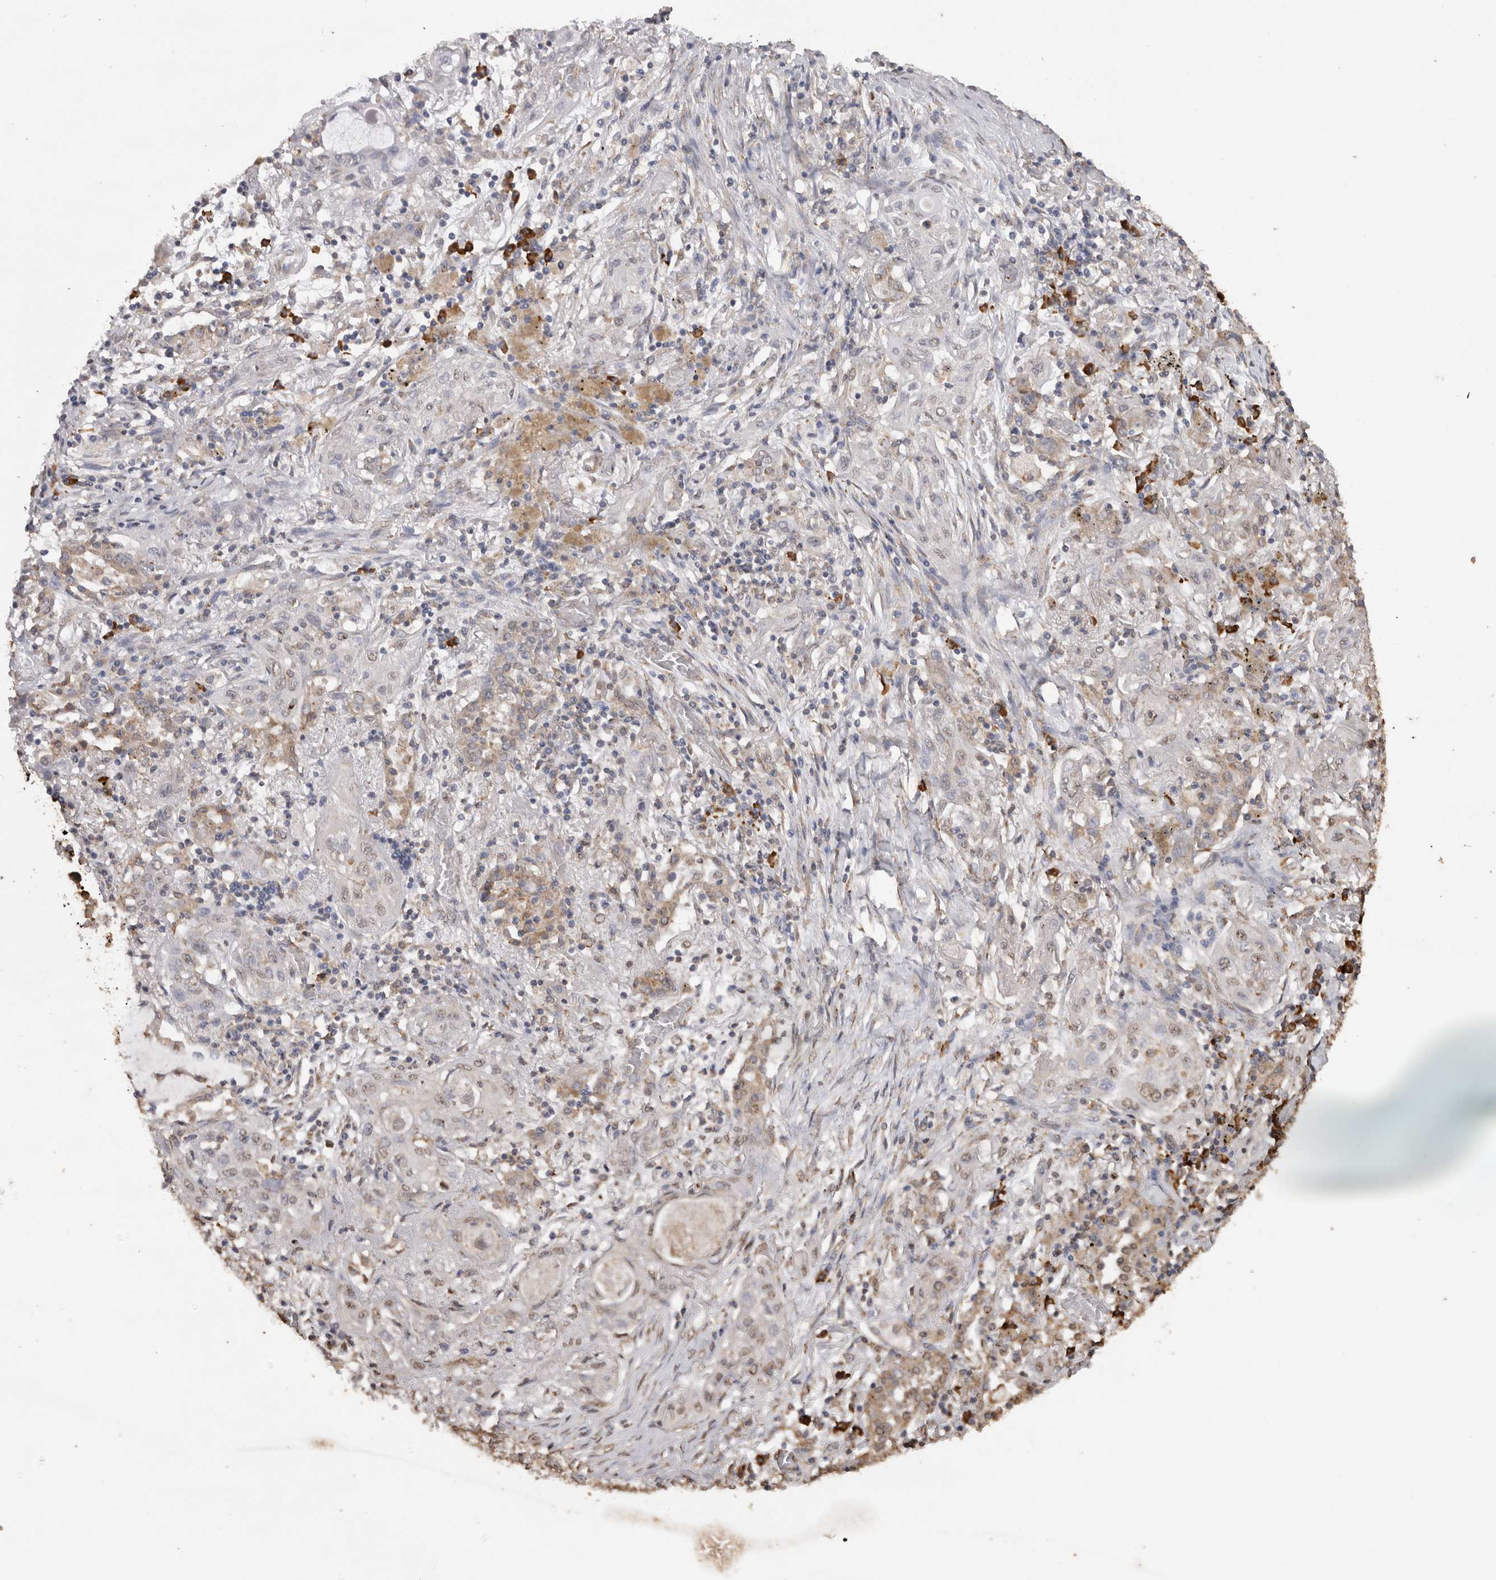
{"staining": {"intensity": "weak", "quantity": "<25%", "location": "nuclear"}, "tissue": "lung cancer", "cell_type": "Tumor cells", "image_type": "cancer", "snomed": [{"axis": "morphology", "description": "Squamous cell carcinoma, NOS"}, {"axis": "topography", "description": "Lung"}], "caption": "Lung cancer (squamous cell carcinoma) was stained to show a protein in brown. There is no significant positivity in tumor cells.", "gene": "CRELD2", "patient": {"sex": "female", "age": 47}}